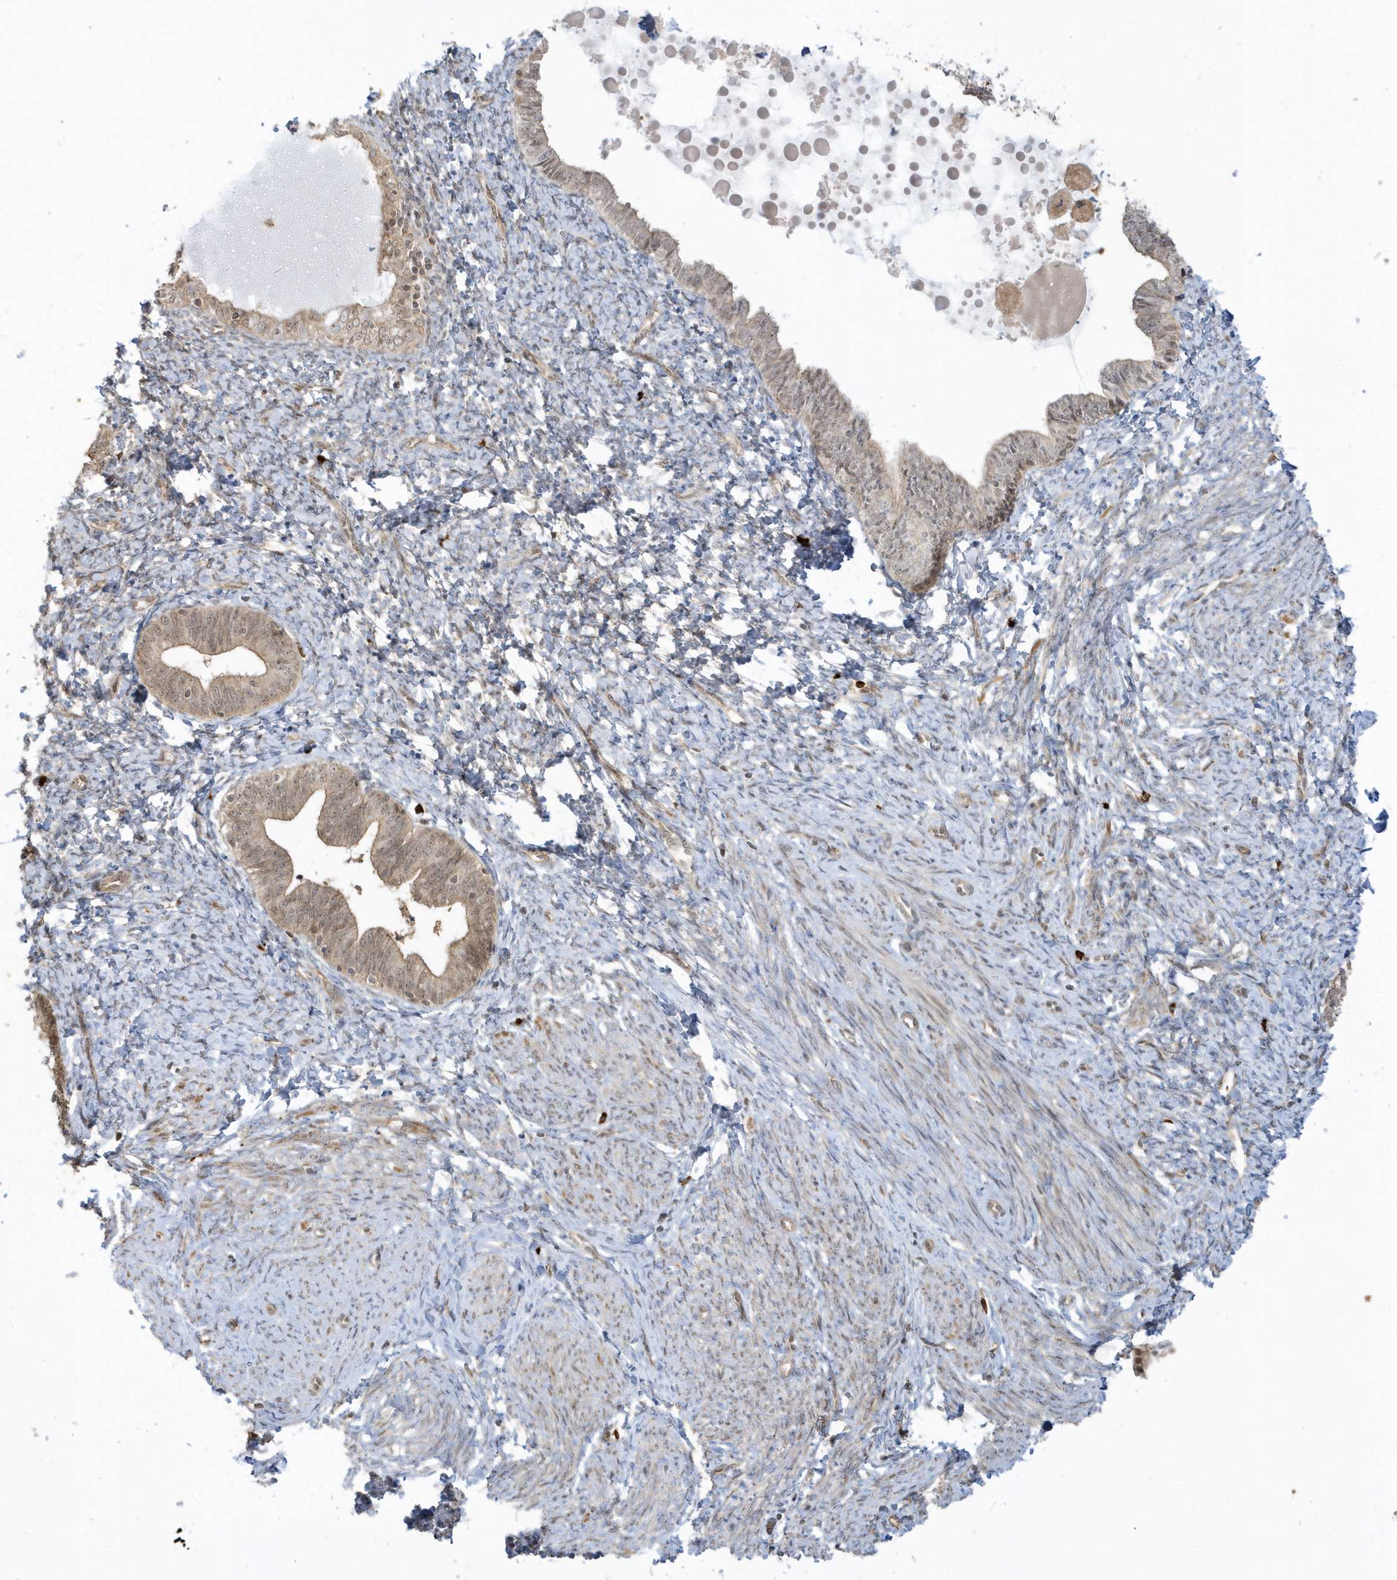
{"staining": {"intensity": "negative", "quantity": "none", "location": "none"}, "tissue": "endometrium", "cell_type": "Cells in endometrial stroma", "image_type": "normal", "snomed": [{"axis": "morphology", "description": "Normal tissue, NOS"}, {"axis": "topography", "description": "Endometrium"}], "caption": "This is a histopathology image of IHC staining of benign endometrium, which shows no staining in cells in endometrial stroma. (DAB (3,3'-diaminobenzidine) immunohistochemistry (IHC), high magnification).", "gene": "PPP1R7", "patient": {"sex": "female", "age": 72}}